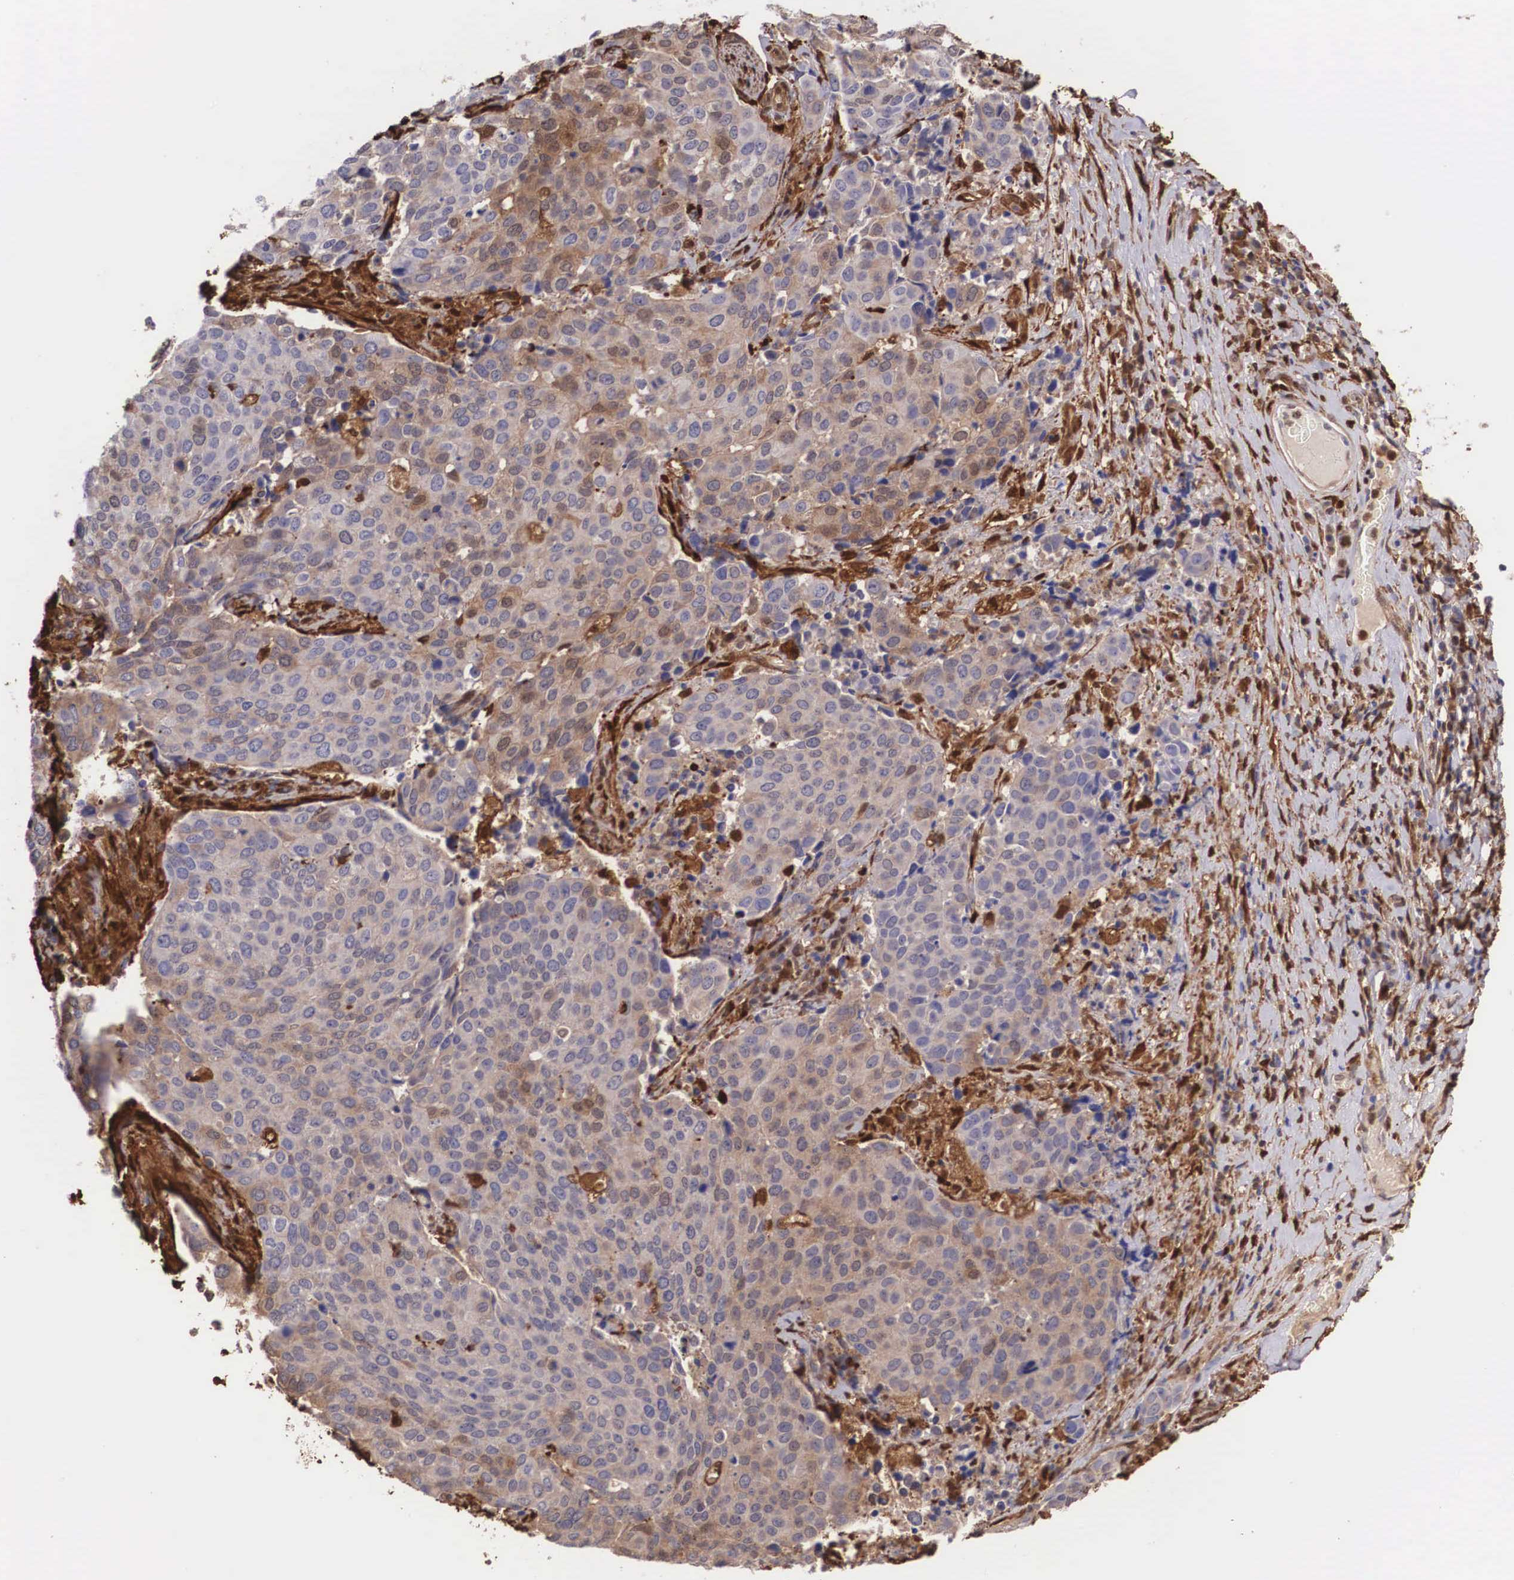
{"staining": {"intensity": "negative", "quantity": "none", "location": "none"}, "tissue": "cervical cancer", "cell_type": "Tumor cells", "image_type": "cancer", "snomed": [{"axis": "morphology", "description": "Squamous cell carcinoma, NOS"}, {"axis": "topography", "description": "Cervix"}], "caption": "A micrograph of cervical cancer stained for a protein shows no brown staining in tumor cells.", "gene": "LGALS1", "patient": {"sex": "female", "age": 54}}